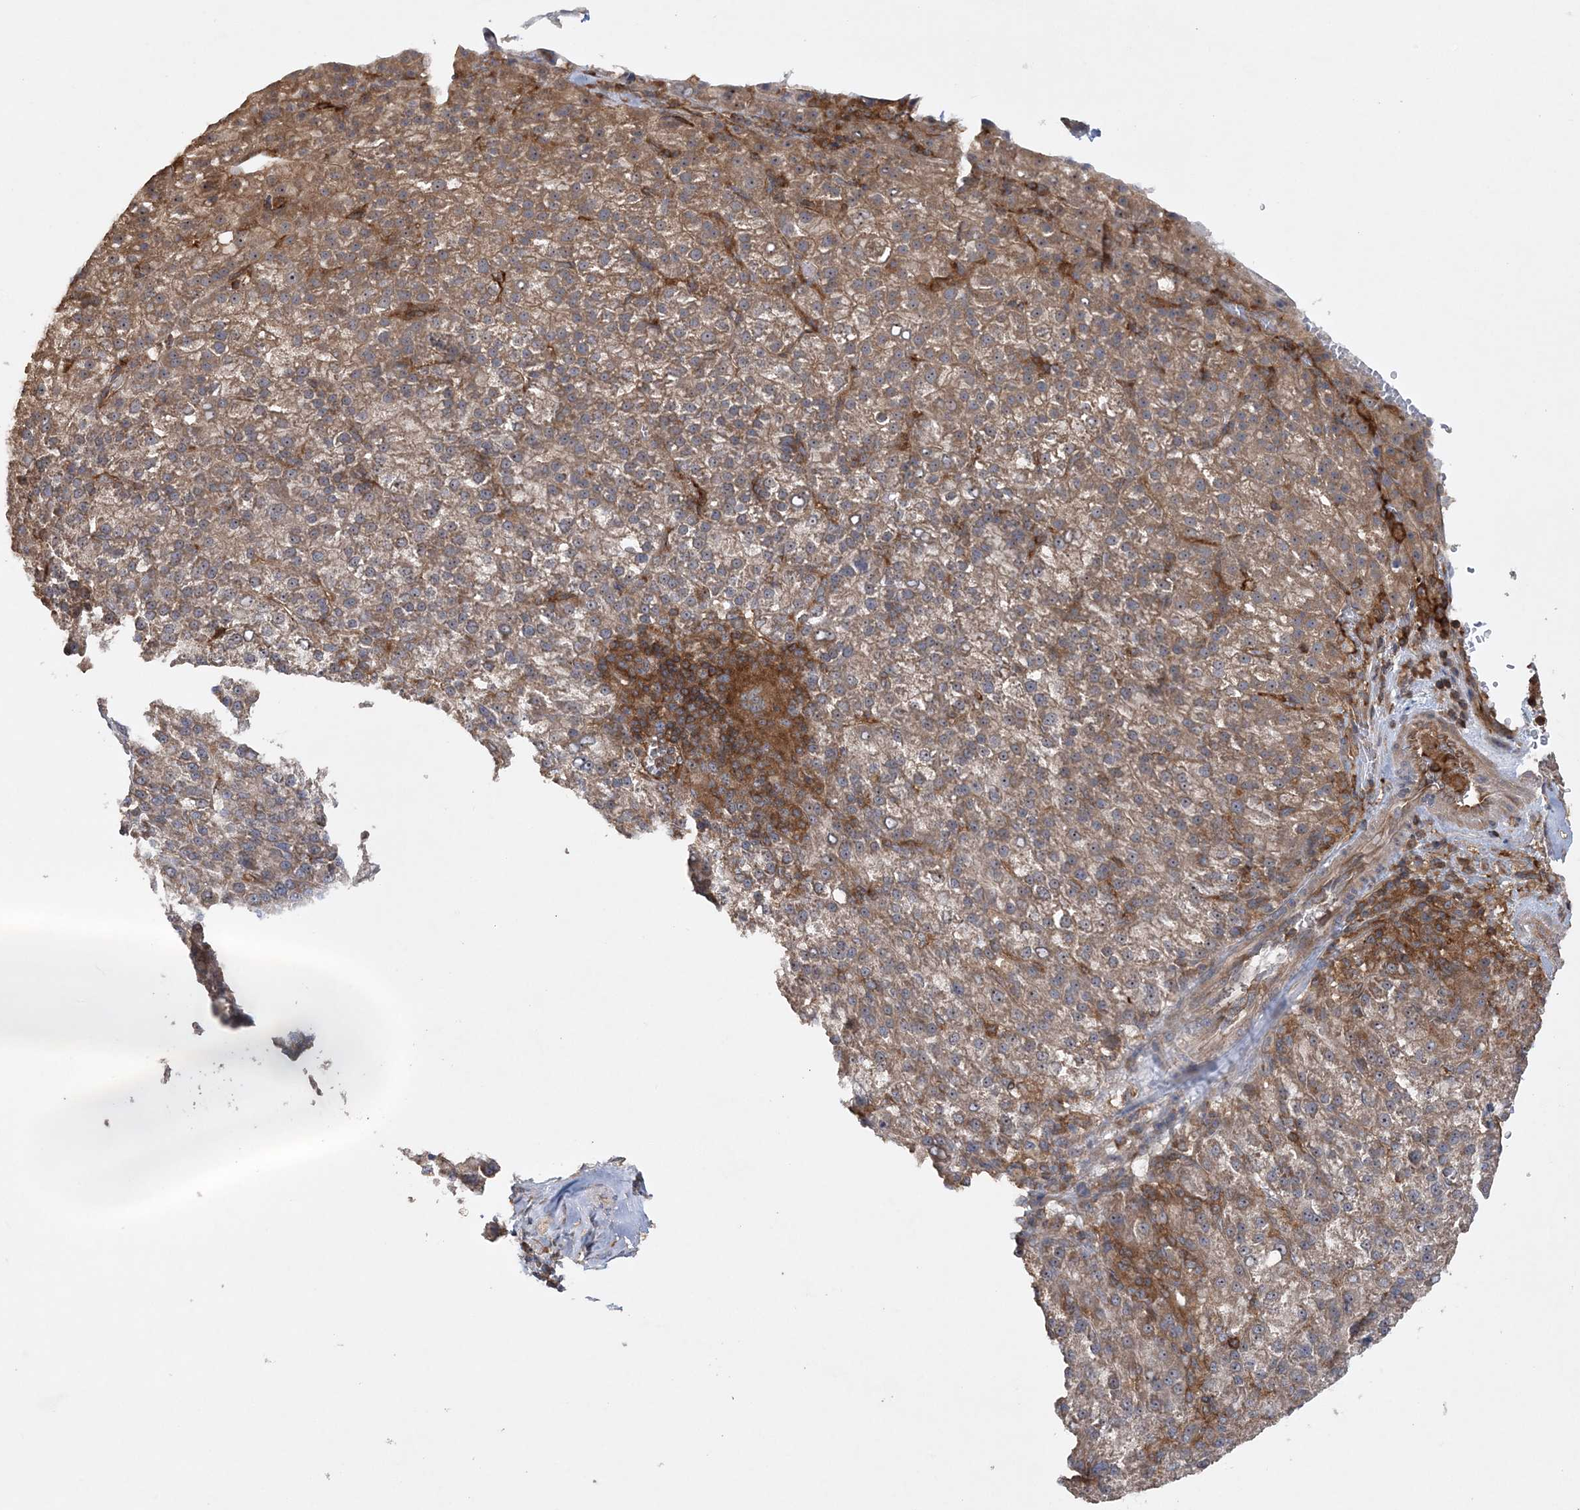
{"staining": {"intensity": "moderate", "quantity": ">75%", "location": "cytoplasmic/membranous"}, "tissue": "liver cancer", "cell_type": "Tumor cells", "image_type": "cancer", "snomed": [{"axis": "morphology", "description": "Carcinoma, Hepatocellular, NOS"}, {"axis": "topography", "description": "Liver"}], "caption": "Liver cancer stained for a protein demonstrates moderate cytoplasmic/membranous positivity in tumor cells.", "gene": "ACAP2", "patient": {"sex": "female", "age": 58}}